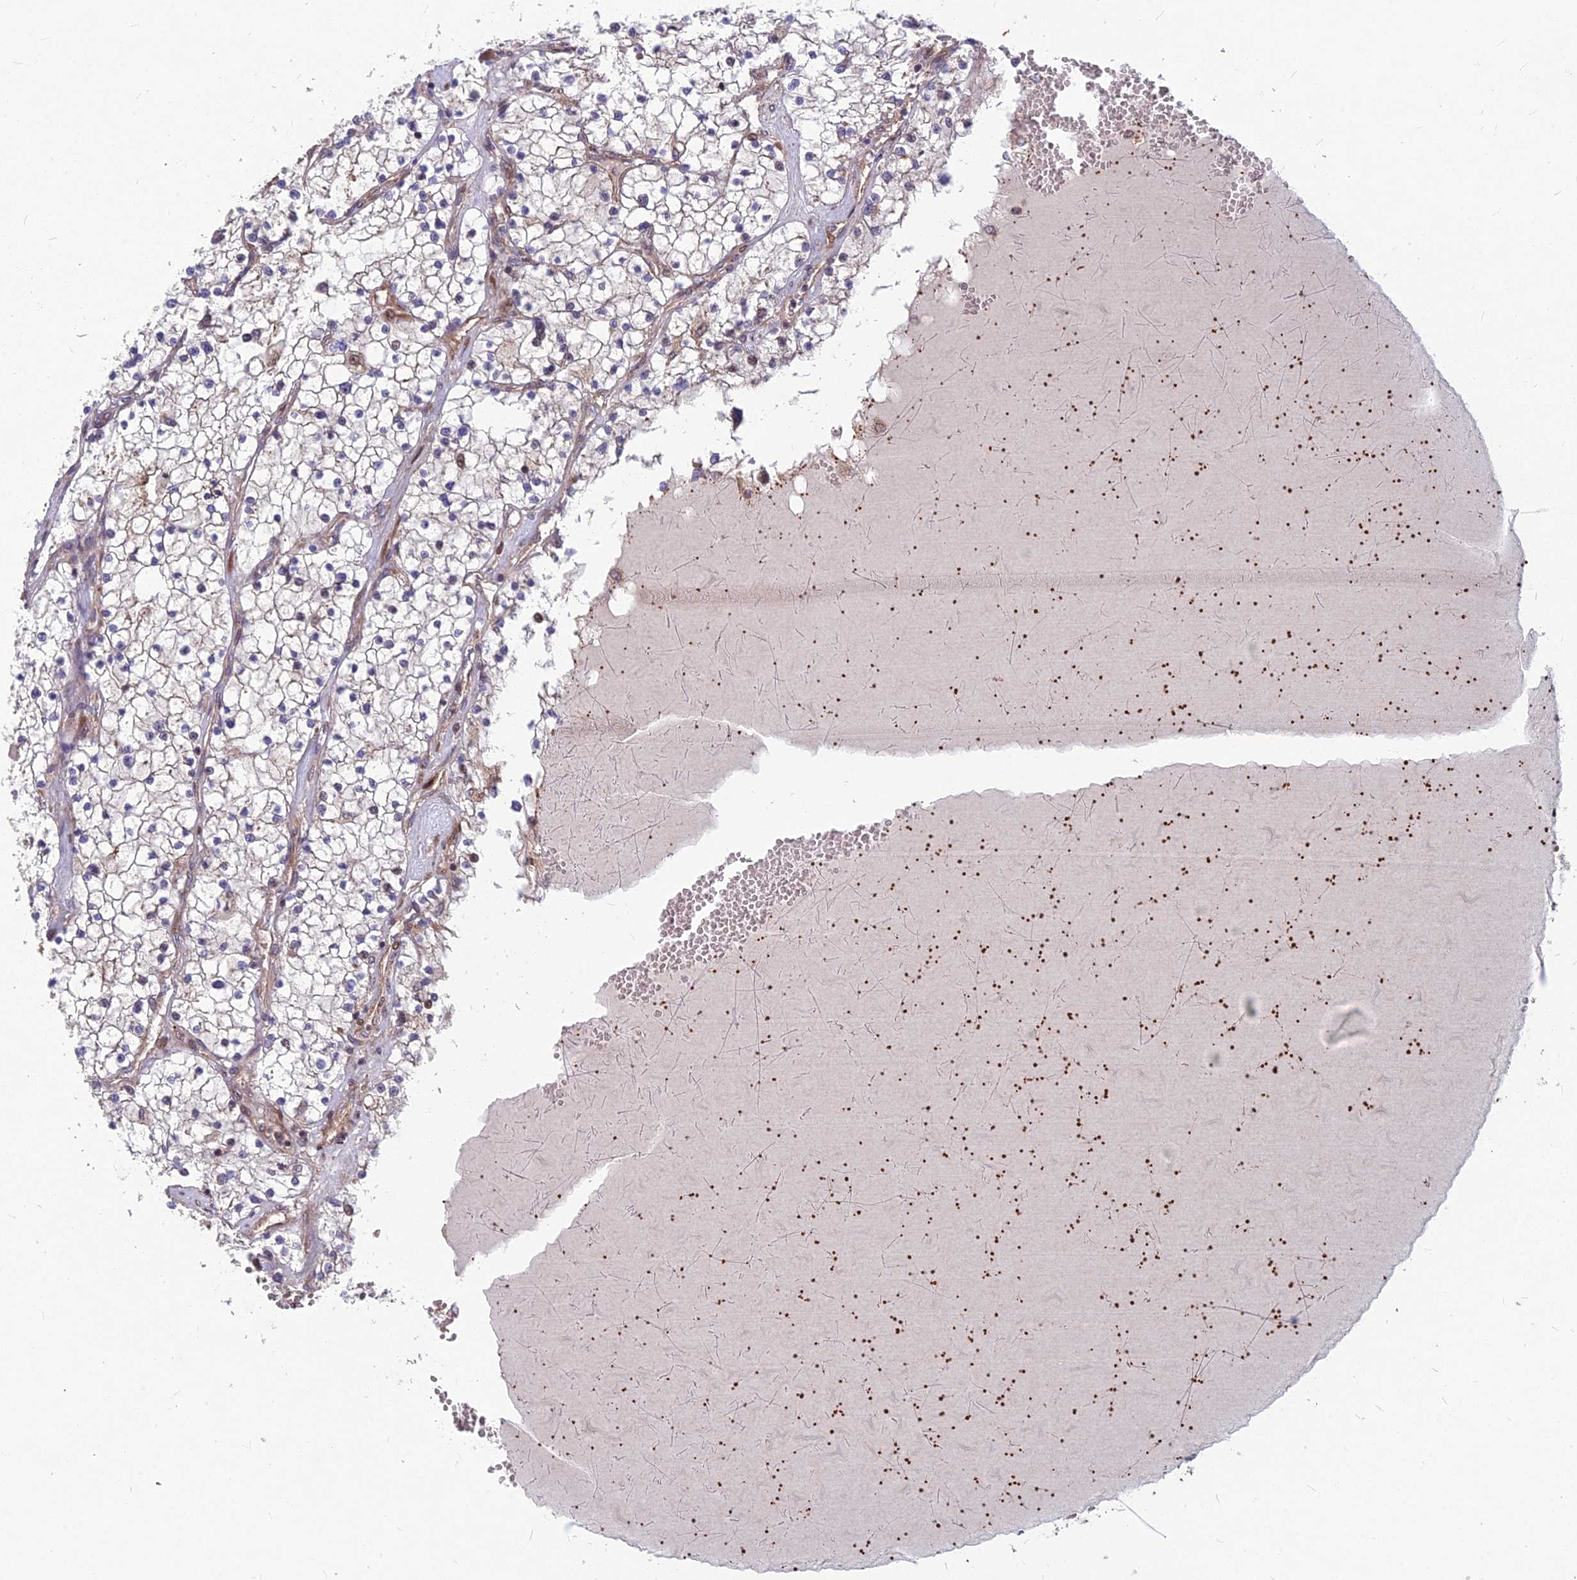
{"staining": {"intensity": "moderate", "quantity": "25%-75%", "location": "cytoplasmic/membranous"}, "tissue": "renal cancer", "cell_type": "Tumor cells", "image_type": "cancer", "snomed": [{"axis": "morphology", "description": "Normal tissue, NOS"}, {"axis": "morphology", "description": "Adenocarcinoma, NOS"}, {"axis": "topography", "description": "Kidney"}], "caption": "Immunohistochemistry of human adenocarcinoma (renal) exhibits medium levels of moderate cytoplasmic/membranous expression in approximately 25%-75% of tumor cells.", "gene": "MFSD8", "patient": {"sex": "male", "age": 68}}